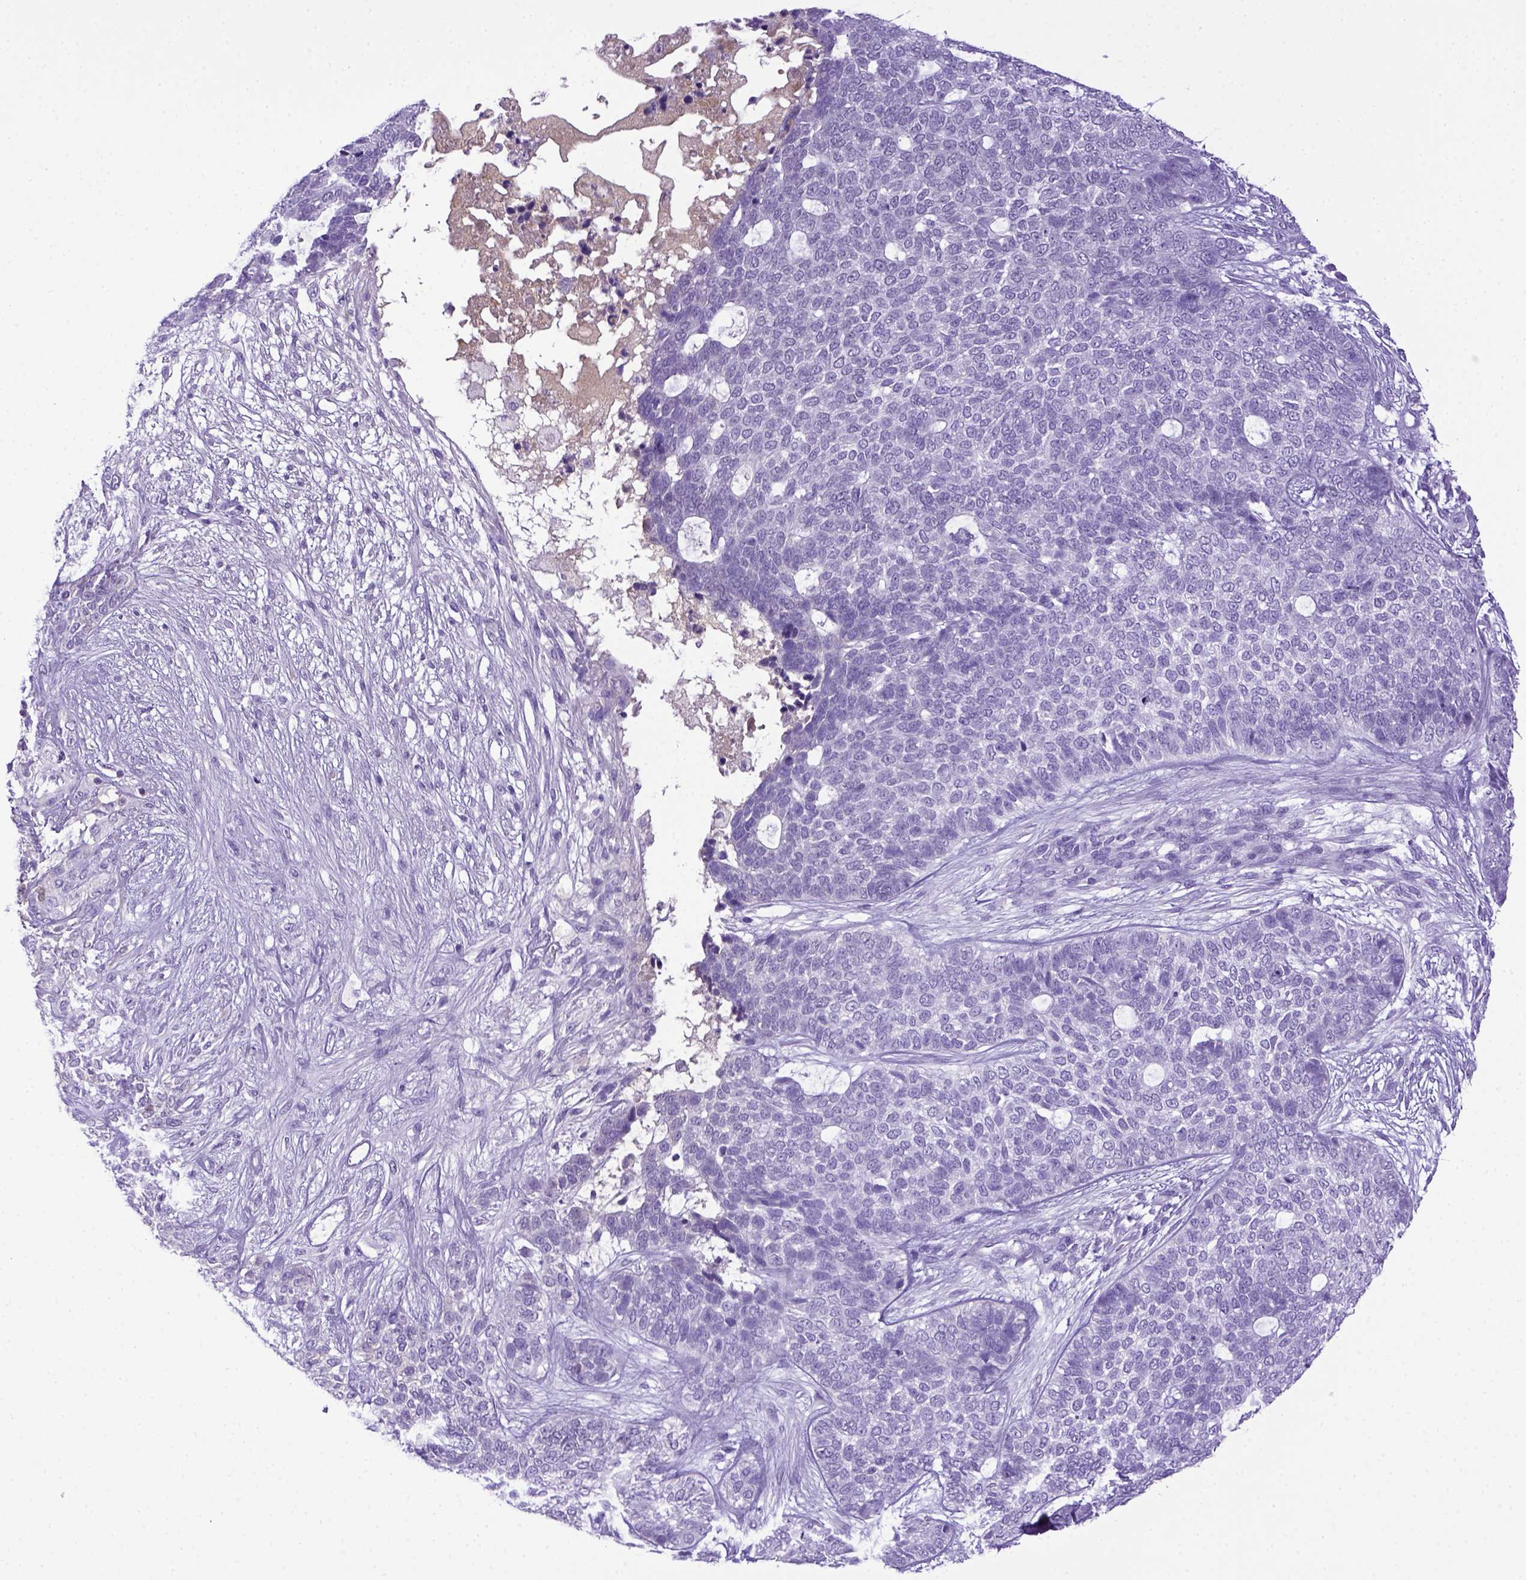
{"staining": {"intensity": "negative", "quantity": "none", "location": "none"}, "tissue": "skin cancer", "cell_type": "Tumor cells", "image_type": "cancer", "snomed": [{"axis": "morphology", "description": "Basal cell carcinoma"}, {"axis": "topography", "description": "Skin"}], "caption": "Image shows no significant protein expression in tumor cells of skin basal cell carcinoma. Brightfield microscopy of immunohistochemistry (IHC) stained with DAB (3,3'-diaminobenzidine) (brown) and hematoxylin (blue), captured at high magnification.", "gene": "ITIH4", "patient": {"sex": "female", "age": 69}}